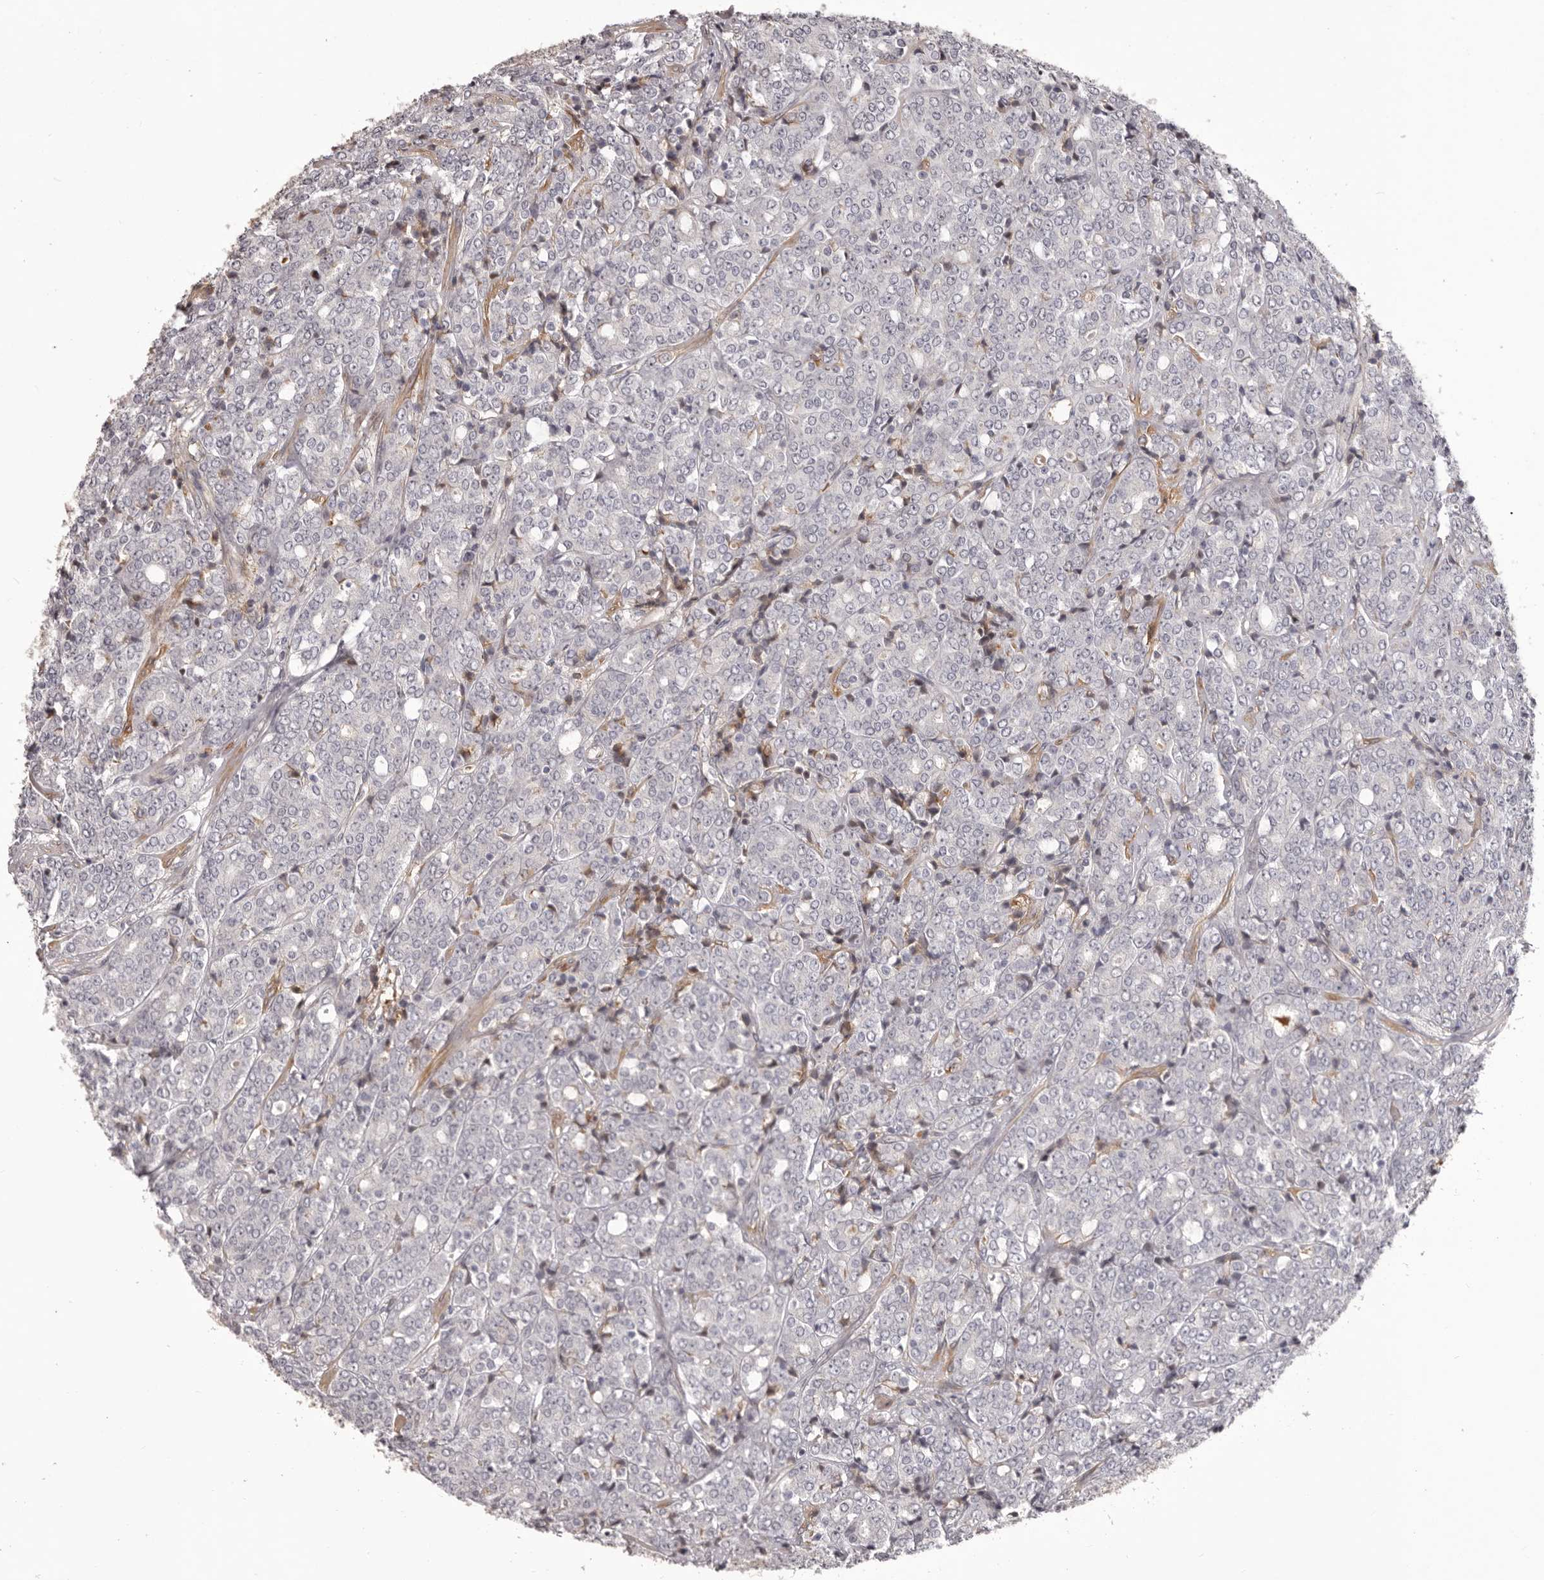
{"staining": {"intensity": "negative", "quantity": "none", "location": "none"}, "tissue": "prostate cancer", "cell_type": "Tumor cells", "image_type": "cancer", "snomed": [{"axis": "morphology", "description": "Adenocarcinoma, High grade"}, {"axis": "topography", "description": "Prostate"}], "caption": "Immunohistochemistry image of human high-grade adenocarcinoma (prostate) stained for a protein (brown), which shows no expression in tumor cells.", "gene": "OTUD3", "patient": {"sex": "male", "age": 62}}